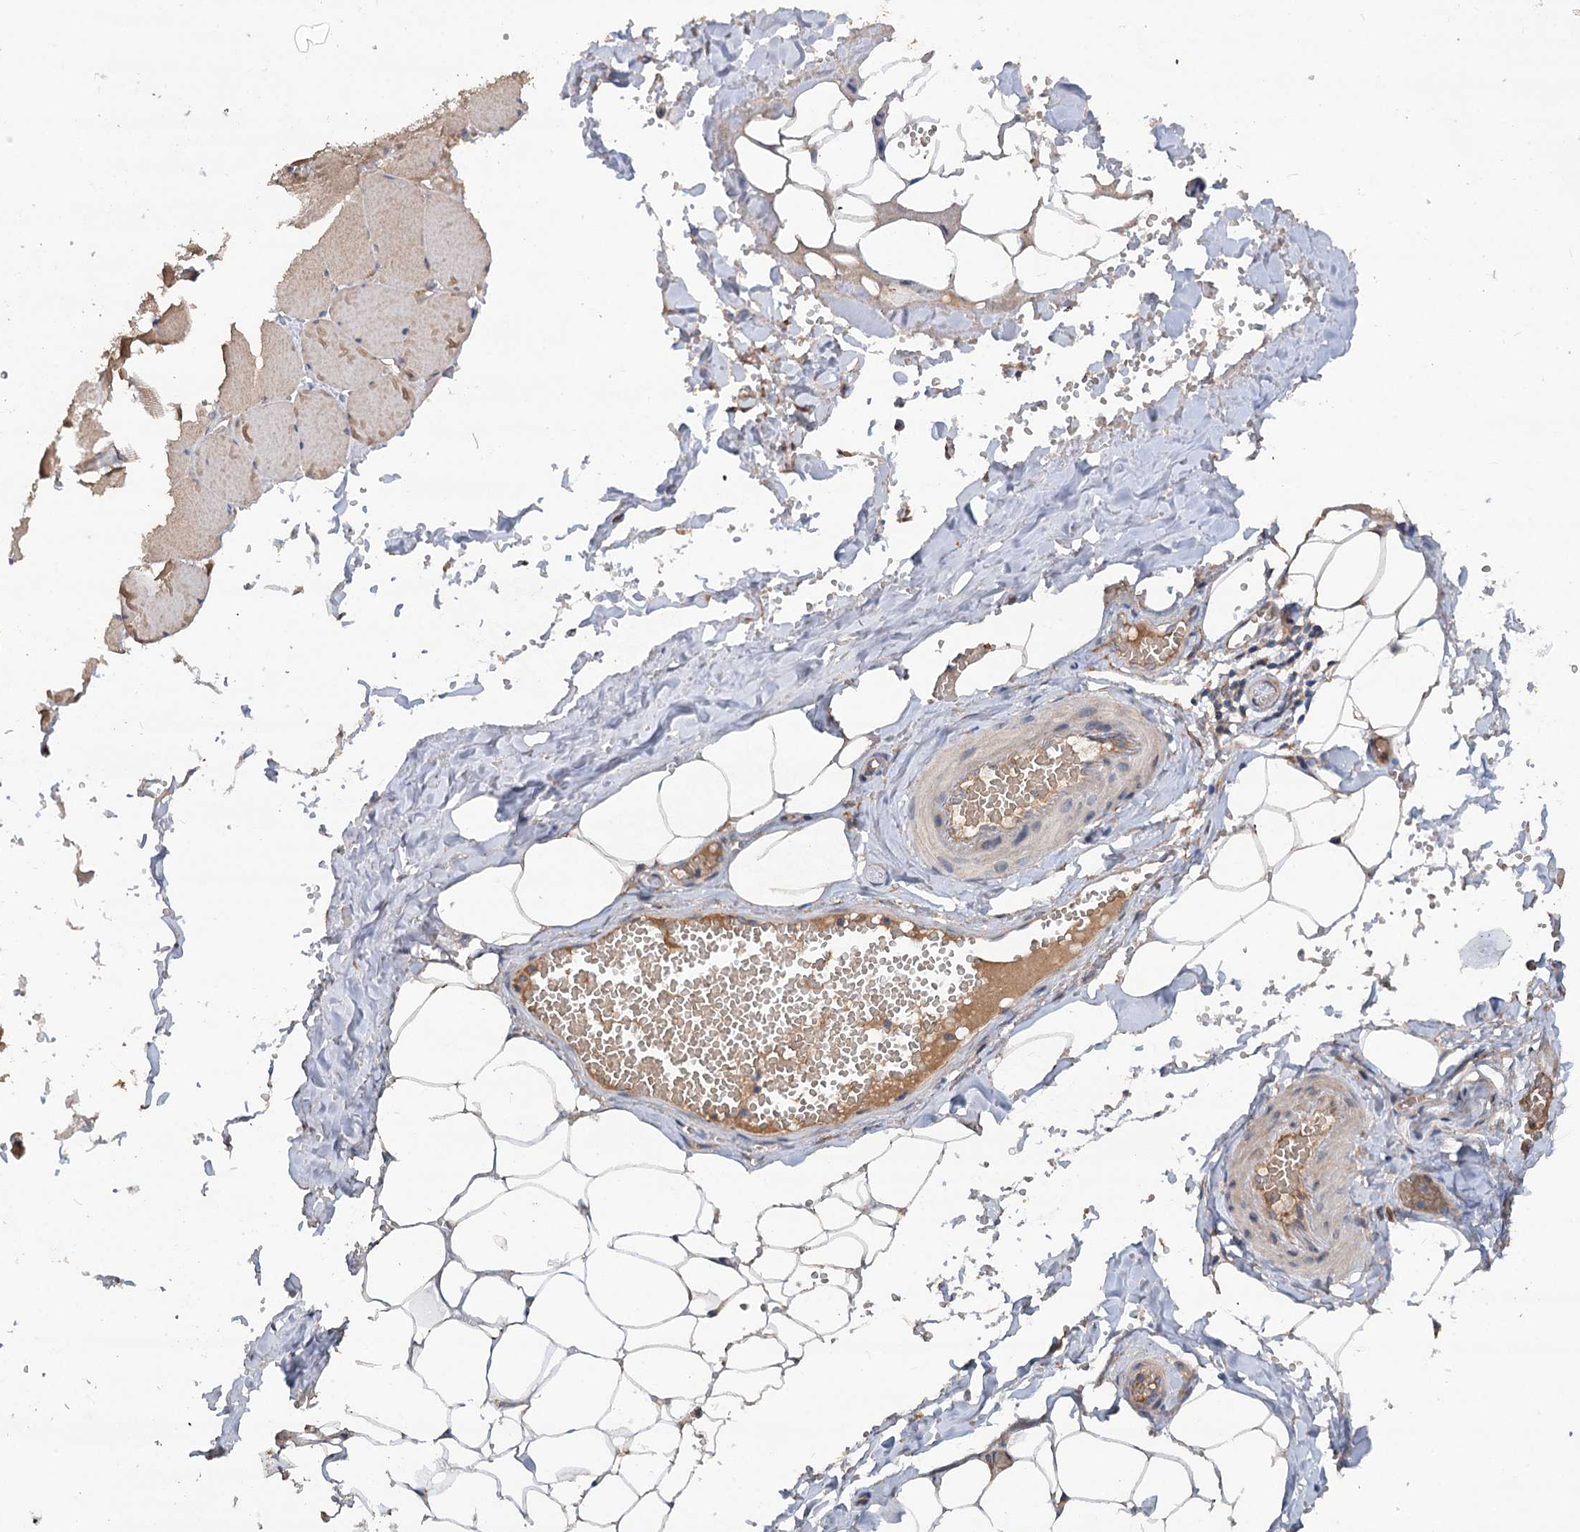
{"staining": {"intensity": "weak", "quantity": "25%-75%", "location": "cytoplasmic/membranous"}, "tissue": "adipose tissue", "cell_type": "Adipocytes", "image_type": "normal", "snomed": [{"axis": "morphology", "description": "Normal tissue, NOS"}, {"axis": "topography", "description": "Skeletal muscle"}, {"axis": "topography", "description": "Peripheral nerve tissue"}], "caption": "A low amount of weak cytoplasmic/membranous positivity is seen in approximately 25%-75% of adipocytes in unremarkable adipose tissue.", "gene": "NUDCD2", "patient": {"sex": "female", "age": 55}}